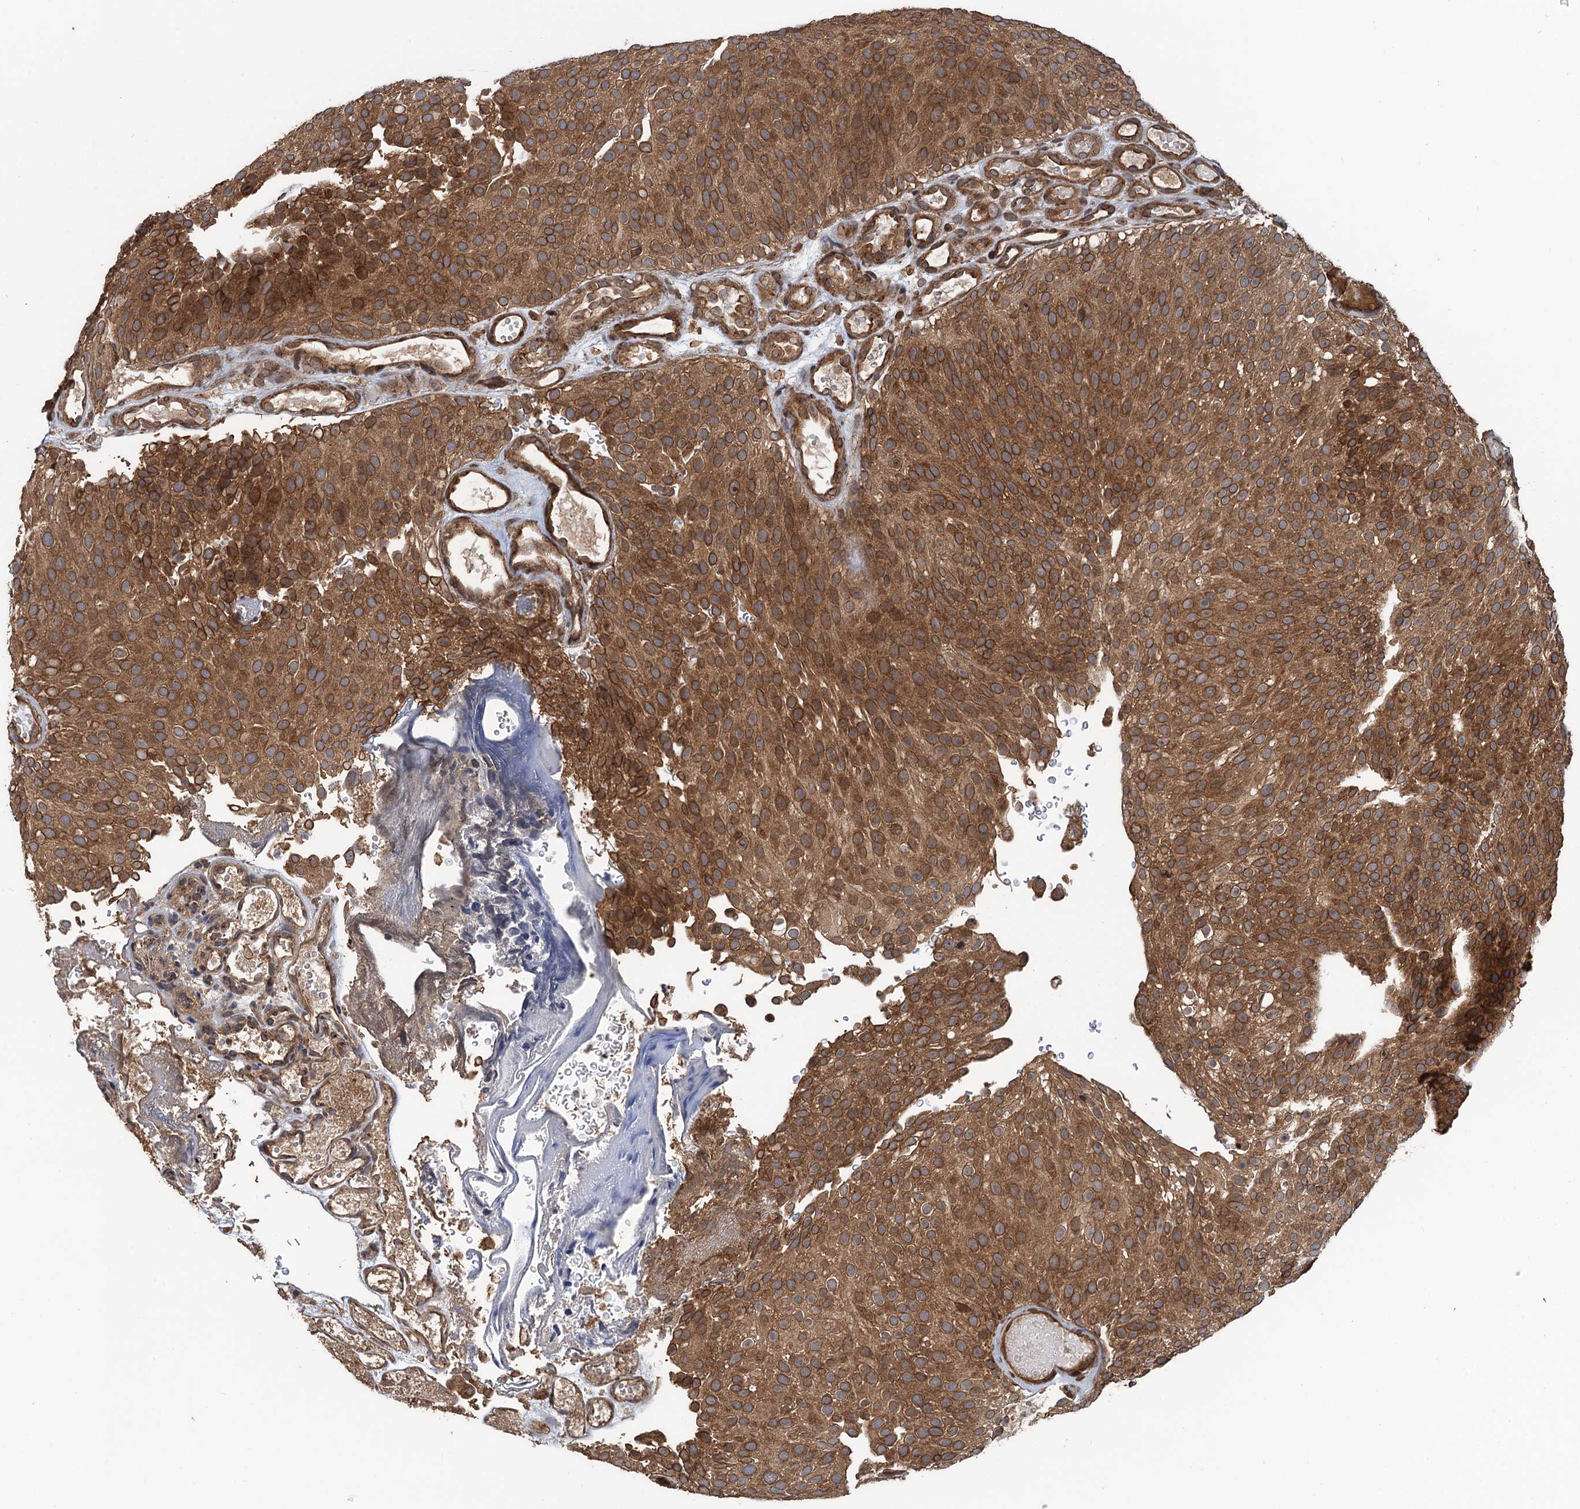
{"staining": {"intensity": "moderate", "quantity": ">75%", "location": "cytoplasmic/membranous"}, "tissue": "urothelial cancer", "cell_type": "Tumor cells", "image_type": "cancer", "snomed": [{"axis": "morphology", "description": "Urothelial carcinoma, Low grade"}, {"axis": "topography", "description": "Urinary bladder"}], "caption": "Tumor cells show medium levels of moderate cytoplasmic/membranous expression in about >75% of cells in urothelial carcinoma (low-grade).", "gene": "GLE1", "patient": {"sex": "male", "age": 78}}